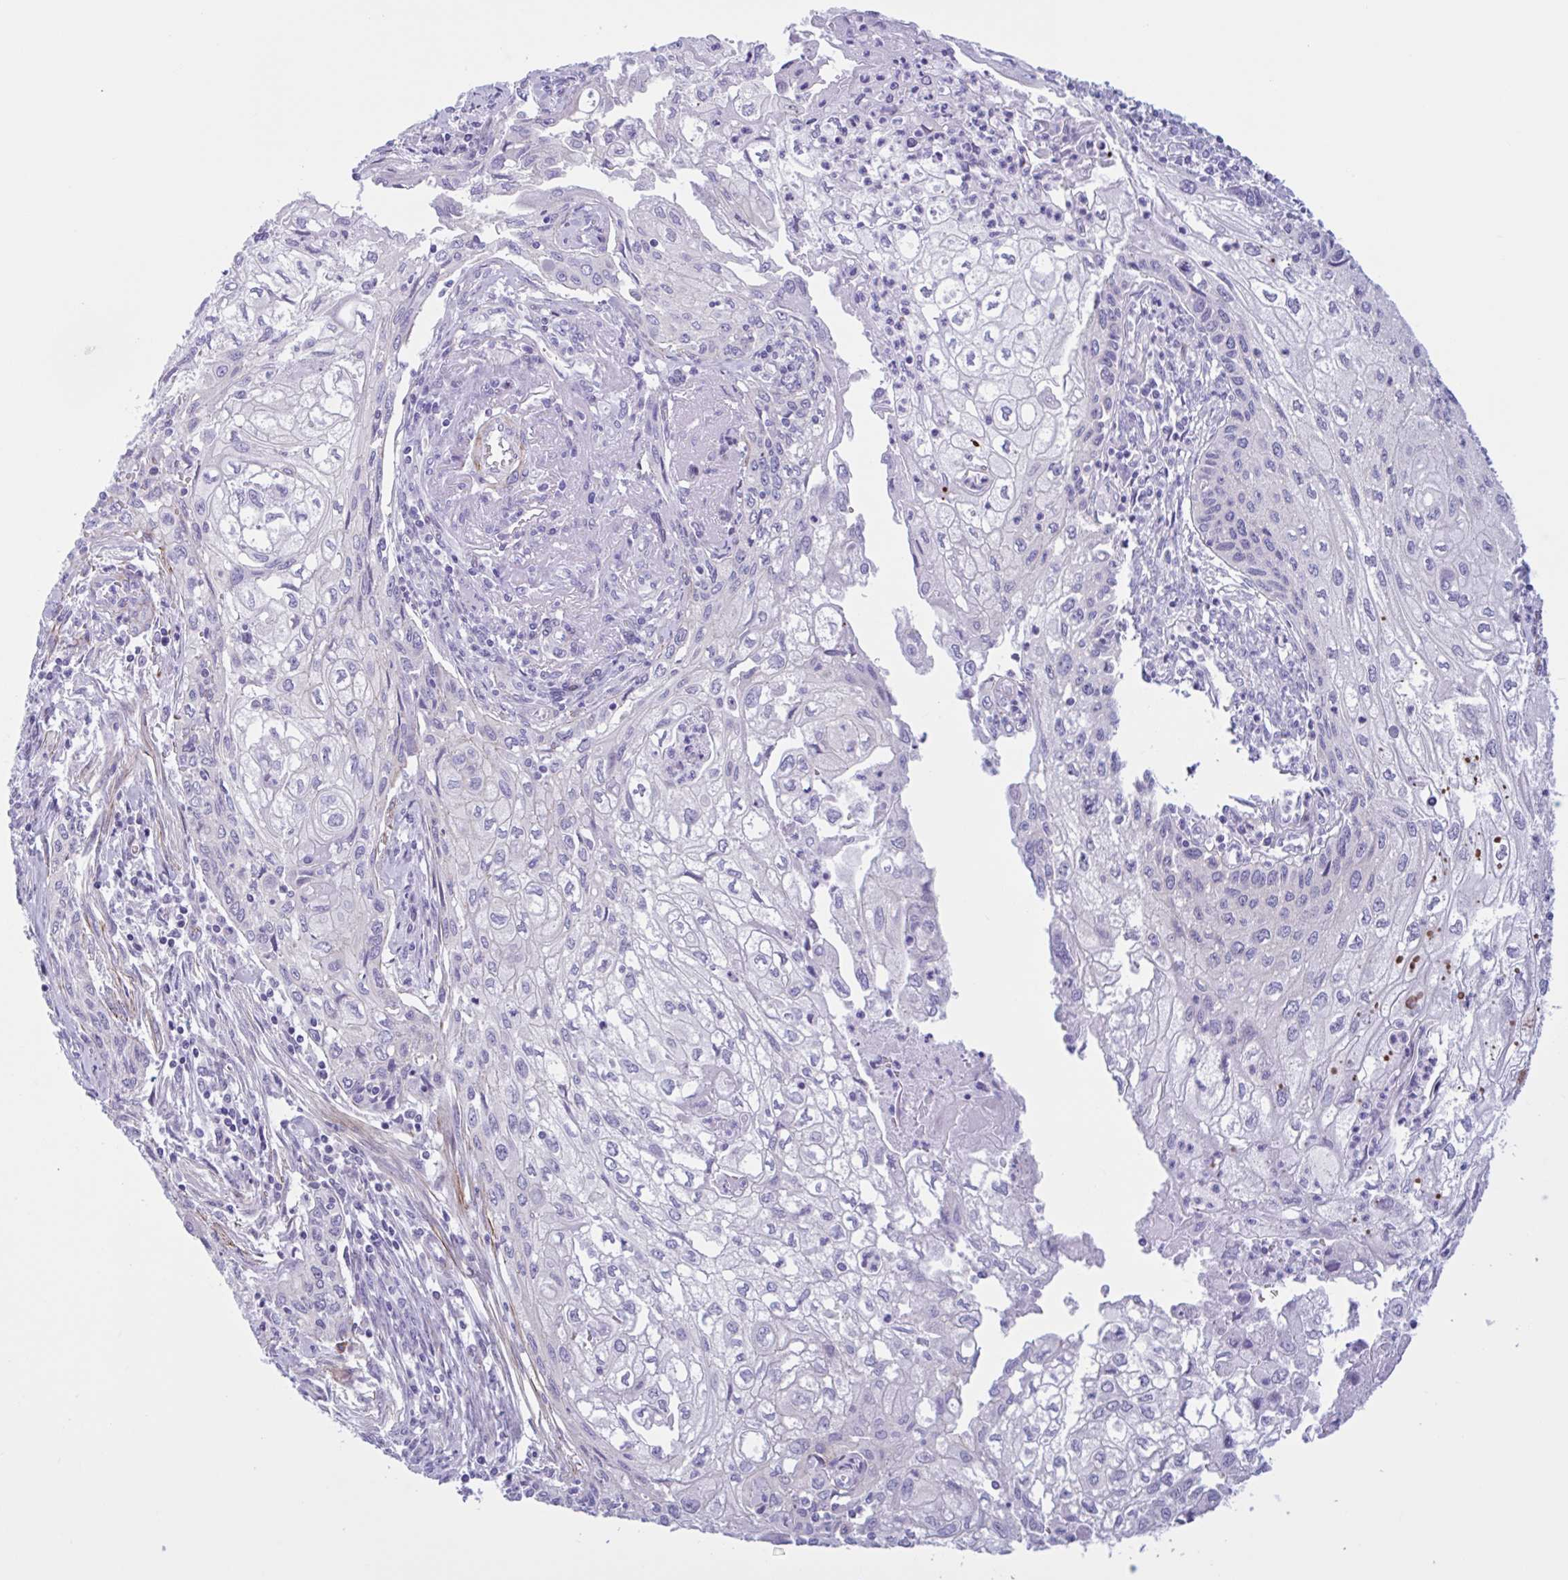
{"staining": {"intensity": "negative", "quantity": "none", "location": "none"}, "tissue": "cervical cancer", "cell_type": "Tumor cells", "image_type": "cancer", "snomed": [{"axis": "morphology", "description": "Squamous cell carcinoma, NOS"}, {"axis": "topography", "description": "Cervix"}], "caption": "DAB (3,3'-diaminobenzidine) immunohistochemical staining of cervical cancer demonstrates no significant positivity in tumor cells.", "gene": "AHCYL2", "patient": {"sex": "female", "age": 67}}